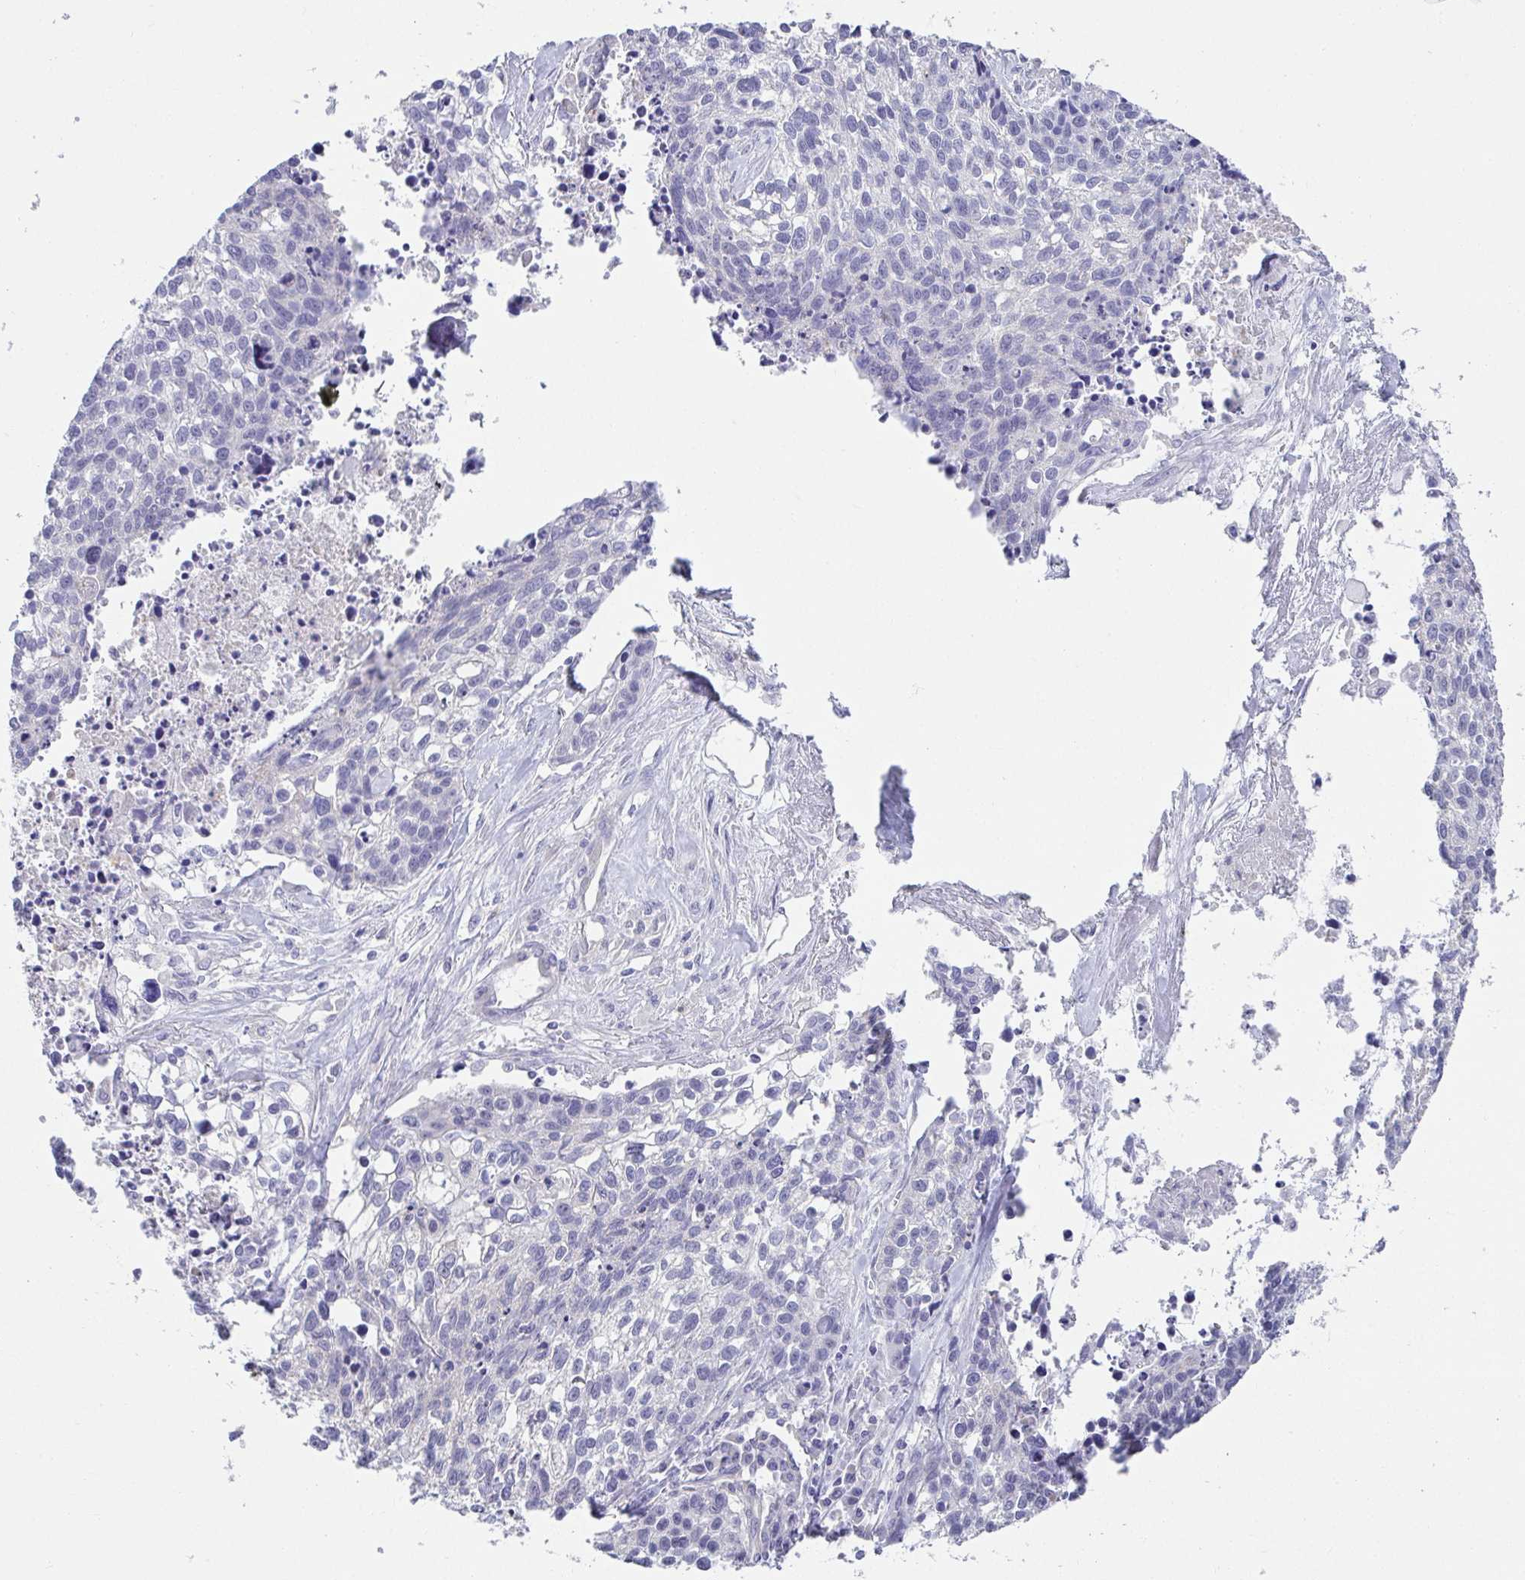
{"staining": {"intensity": "negative", "quantity": "none", "location": "none"}, "tissue": "lung cancer", "cell_type": "Tumor cells", "image_type": "cancer", "snomed": [{"axis": "morphology", "description": "Squamous cell carcinoma, NOS"}, {"axis": "topography", "description": "Lung"}], "caption": "Tumor cells are negative for protein expression in human squamous cell carcinoma (lung).", "gene": "CXCR1", "patient": {"sex": "male", "age": 74}}